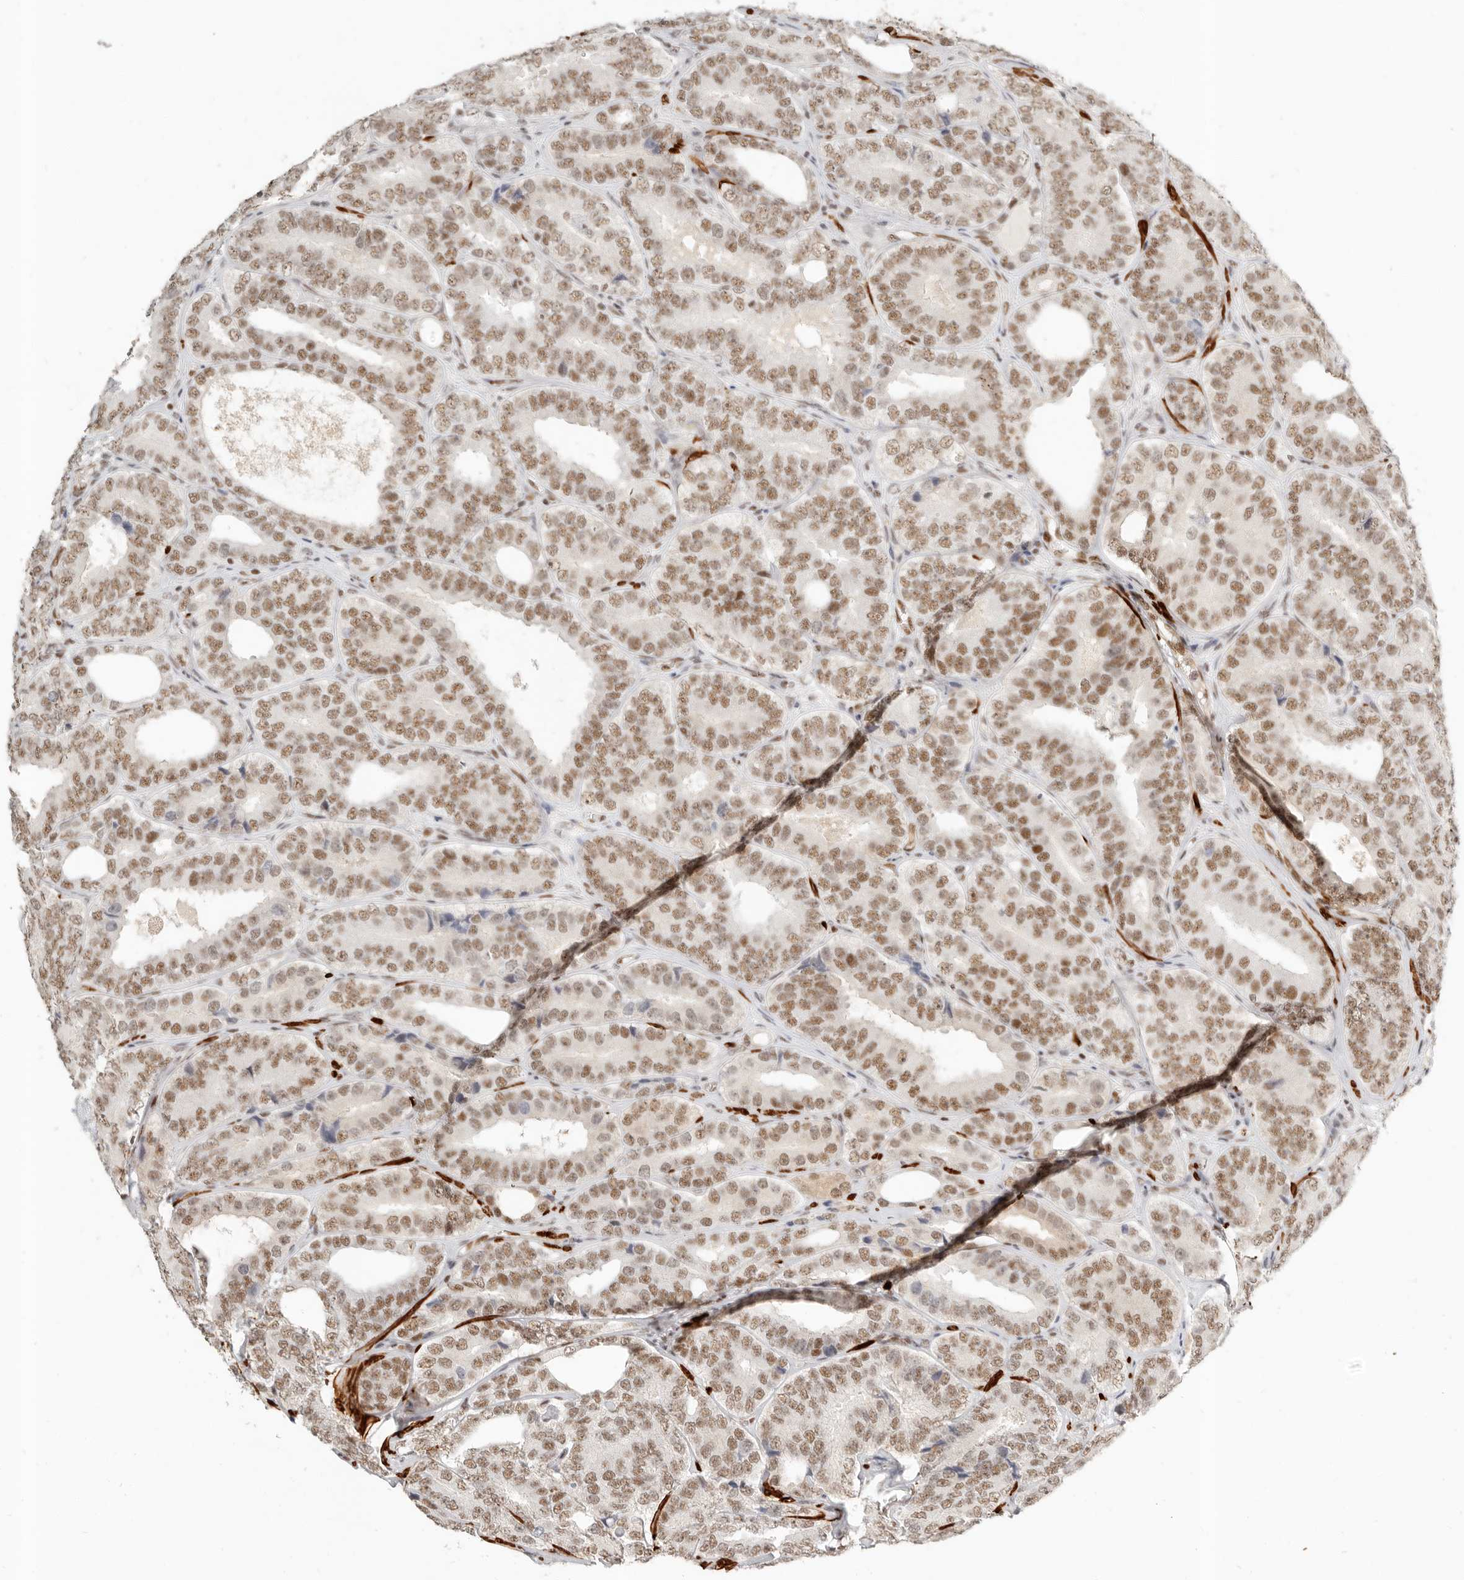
{"staining": {"intensity": "moderate", "quantity": ">75%", "location": "nuclear"}, "tissue": "prostate cancer", "cell_type": "Tumor cells", "image_type": "cancer", "snomed": [{"axis": "morphology", "description": "Adenocarcinoma, High grade"}, {"axis": "topography", "description": "Prostate"}], "caption": "The immunohistochemical stain highlights moderate nuclear staining in tumor cells of adenocarcinoma (high-grade) (prostate) tissue. The staining was performed using DAB (3,3'-diaminobenzidine), with brown indicating positive protein expression. Nuclei are stained blue with hematoxylin.", "gene": "GABPA", "patient": {"sex": "male", "age": 56}}